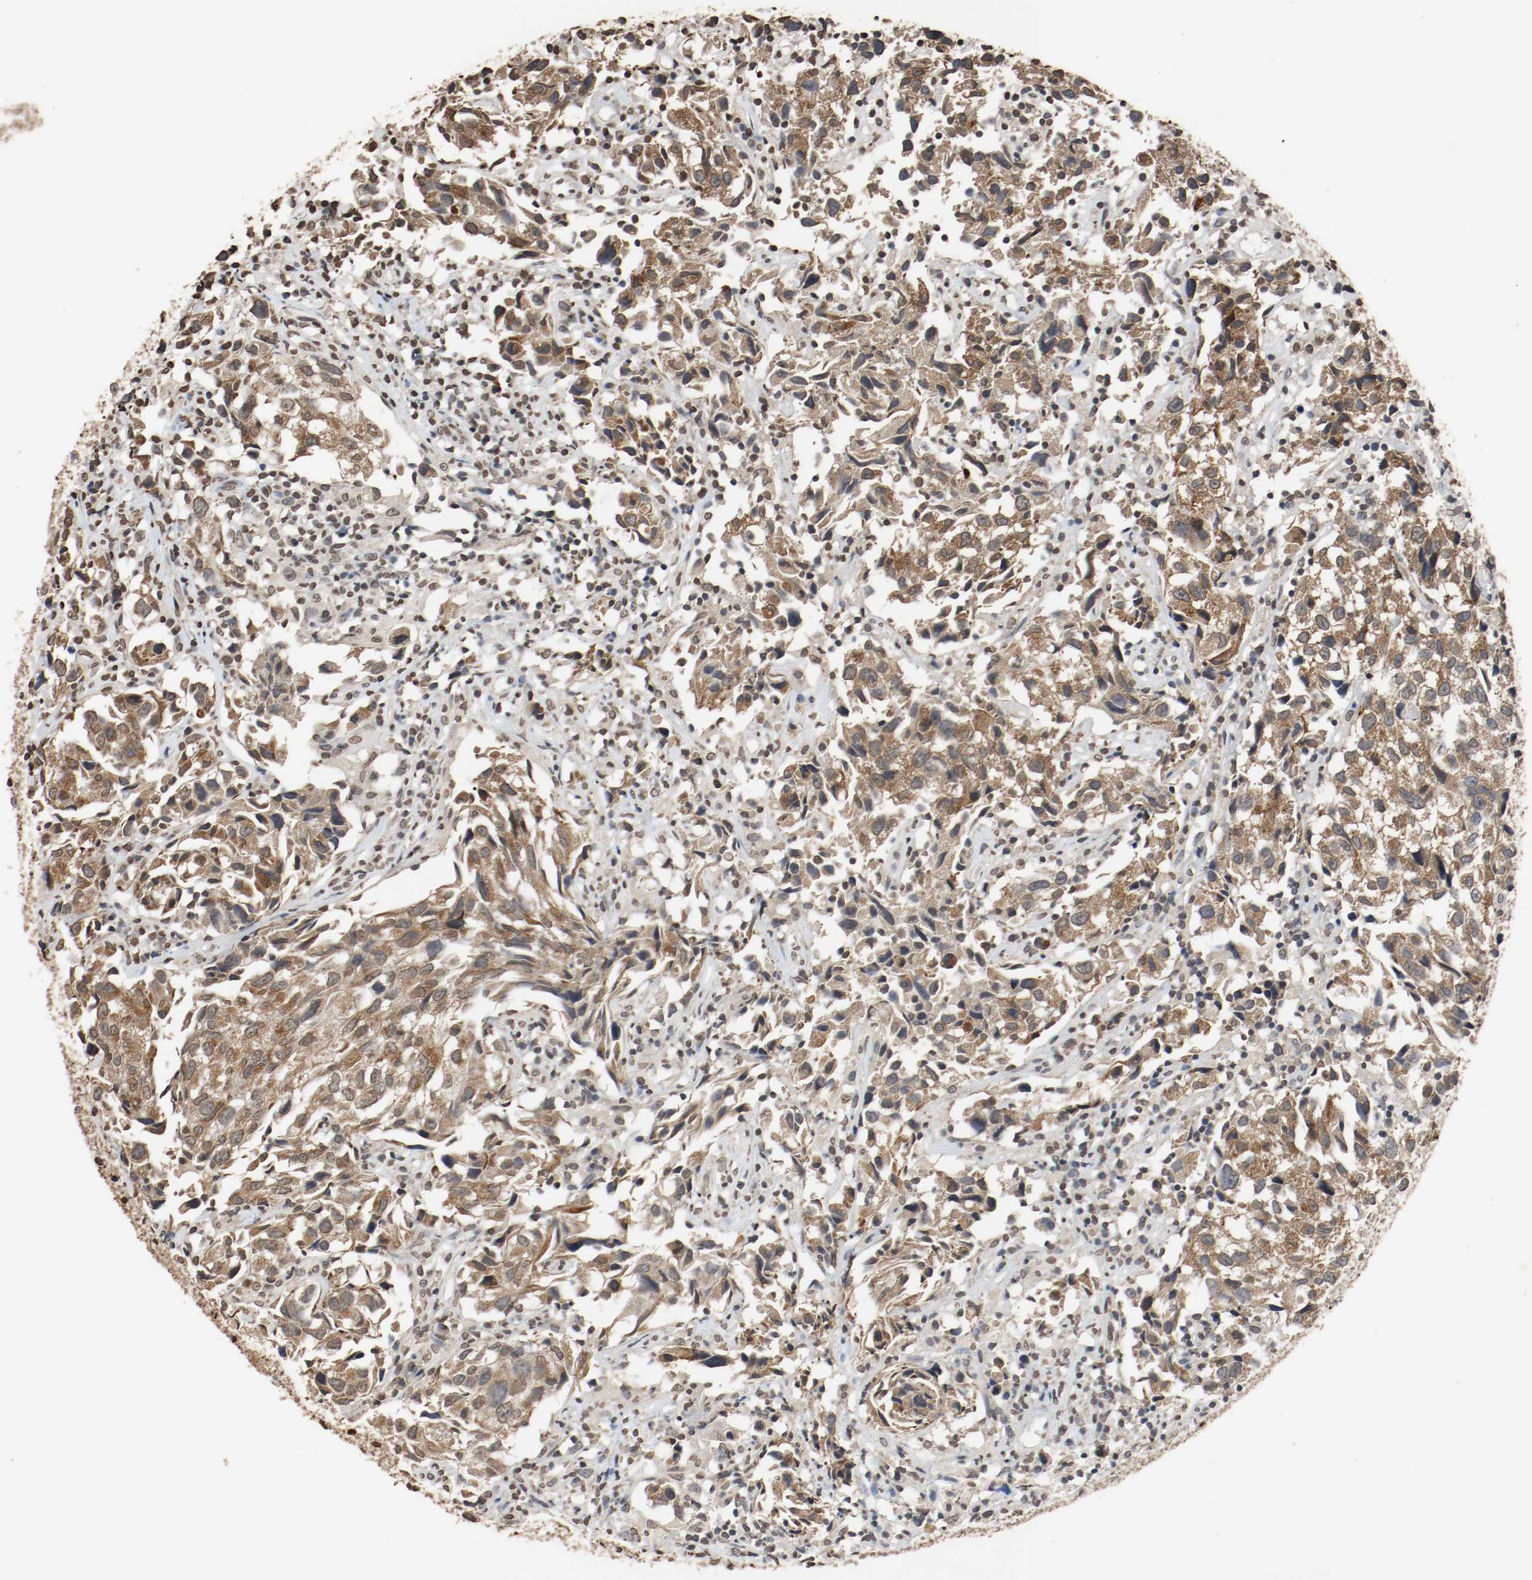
{"staining": {"intensity": "moderate", "quantity": ">75%", "location": "cytoplasmic/membranous"}, "tissue": "urothelial cancer", "cell_type": "Tumor cells", "image_type": "cancer", "snomed": [{"axis": "morphology", "description": "Urothelial carcinoma, High grade"}, {"axis": "topography", "description": "Urinary bladder"}], "caption": "IHC micrograph of neoplastic tissue: urothelial cancer stained using IHC shows medium levels of moderate protein expression localized specifically in the cytoplasmic/membranous of tumor cells, appearing as a cytoplasmic/membranous brown color.", "gene": "RTN4", "patient": {"sex": "female", "age": 75}}